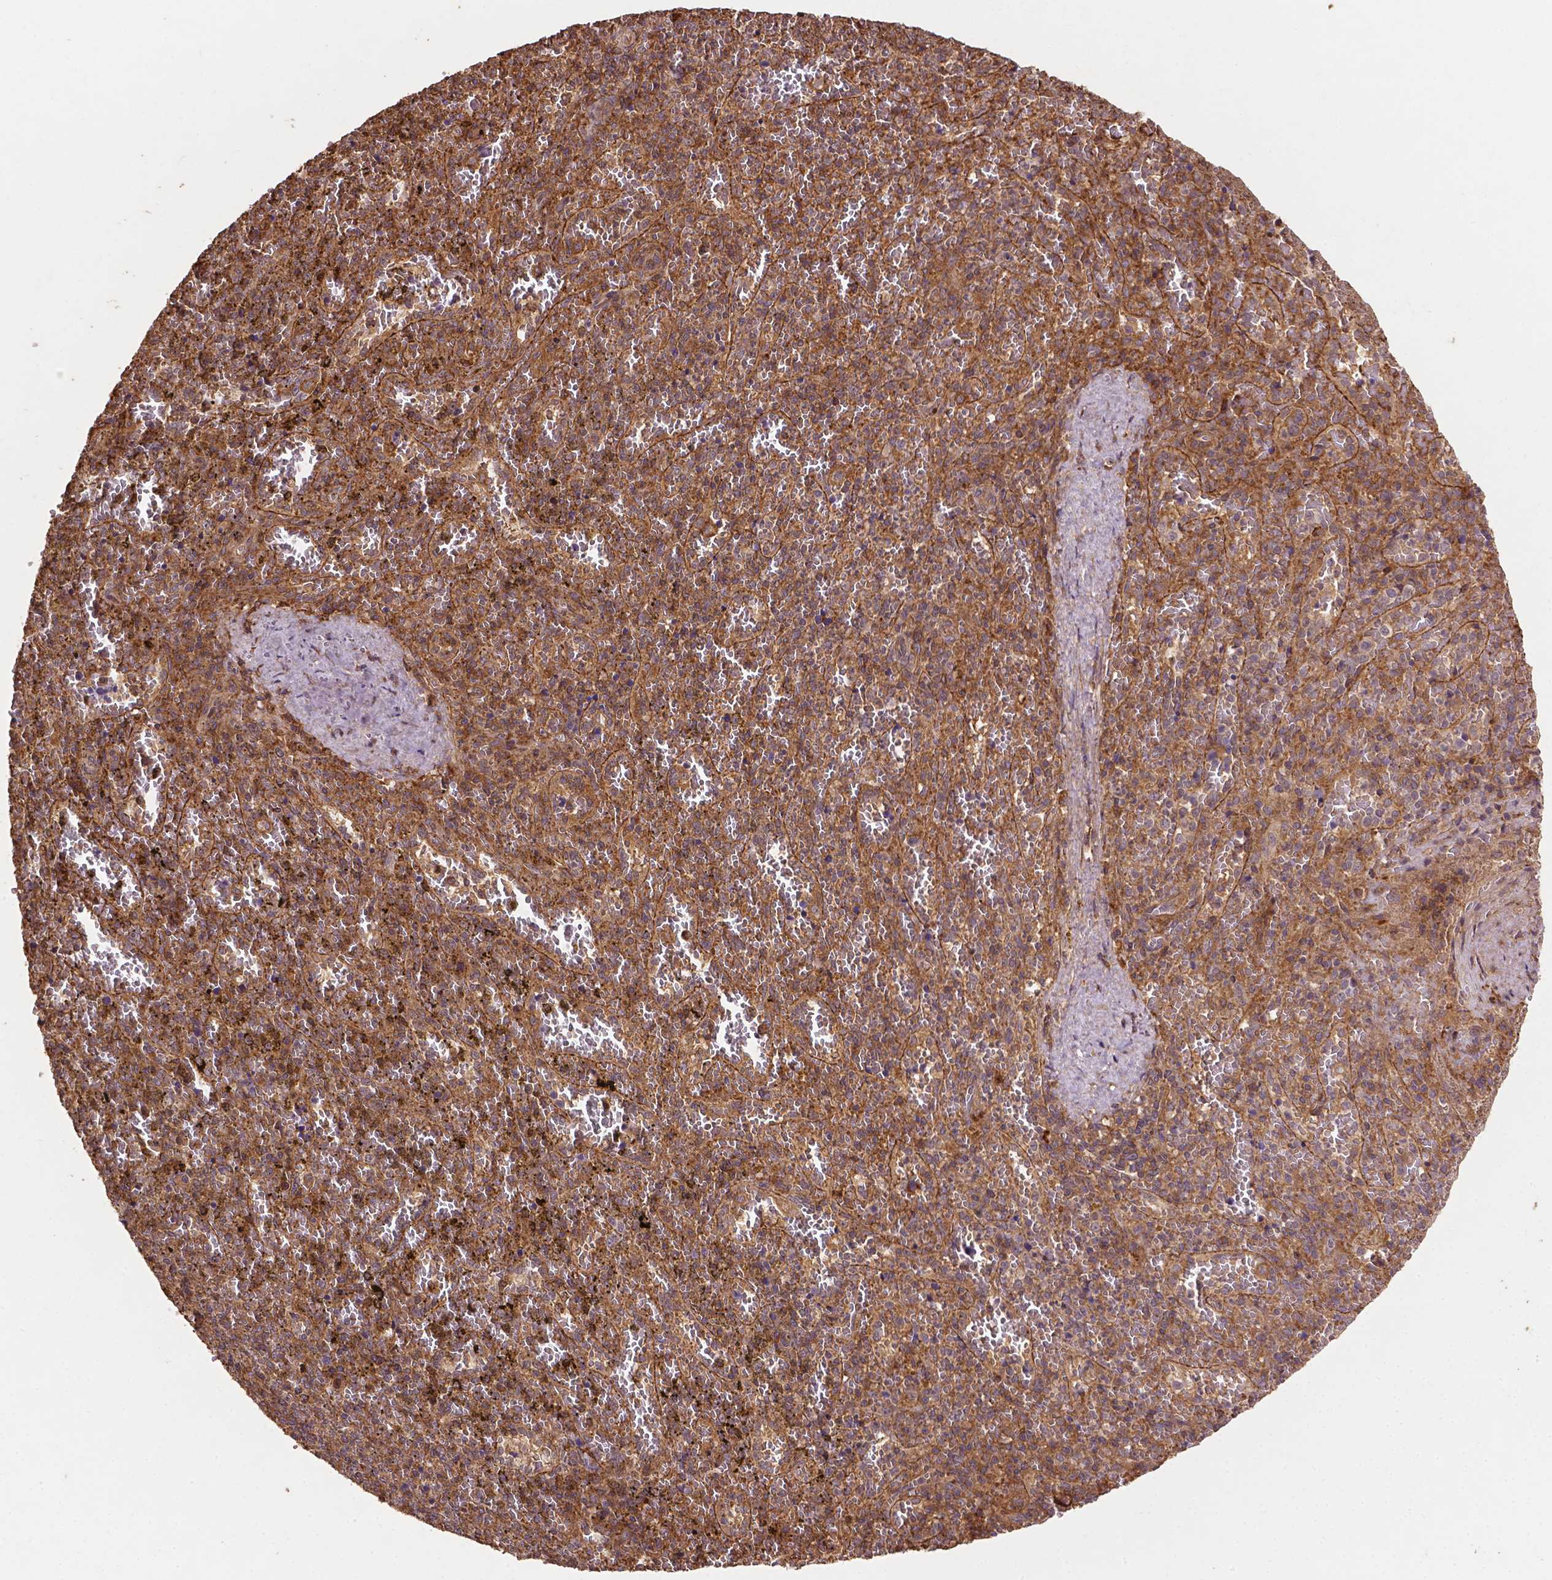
{"staining": {"intensity": "moderate", "quantity": ">75%", "location": "cytoplasmic/membranous"}, "tissue": "spleen", "cell_type": "Cells in red pulp", "image_type": "normal", "snomed": [{"axis": "morphology", "description": "Normal tissue, NOS"}, {"axis": "topography", "description": "Spleen"}], "caption": "A photomicrograph of spleen stained for a protein reveals moderate cytoplasmic/membranous brown staining in cells in red pulp.", "gene": "ZMYND19", "patient": {"sex": "female", "age": 50}}